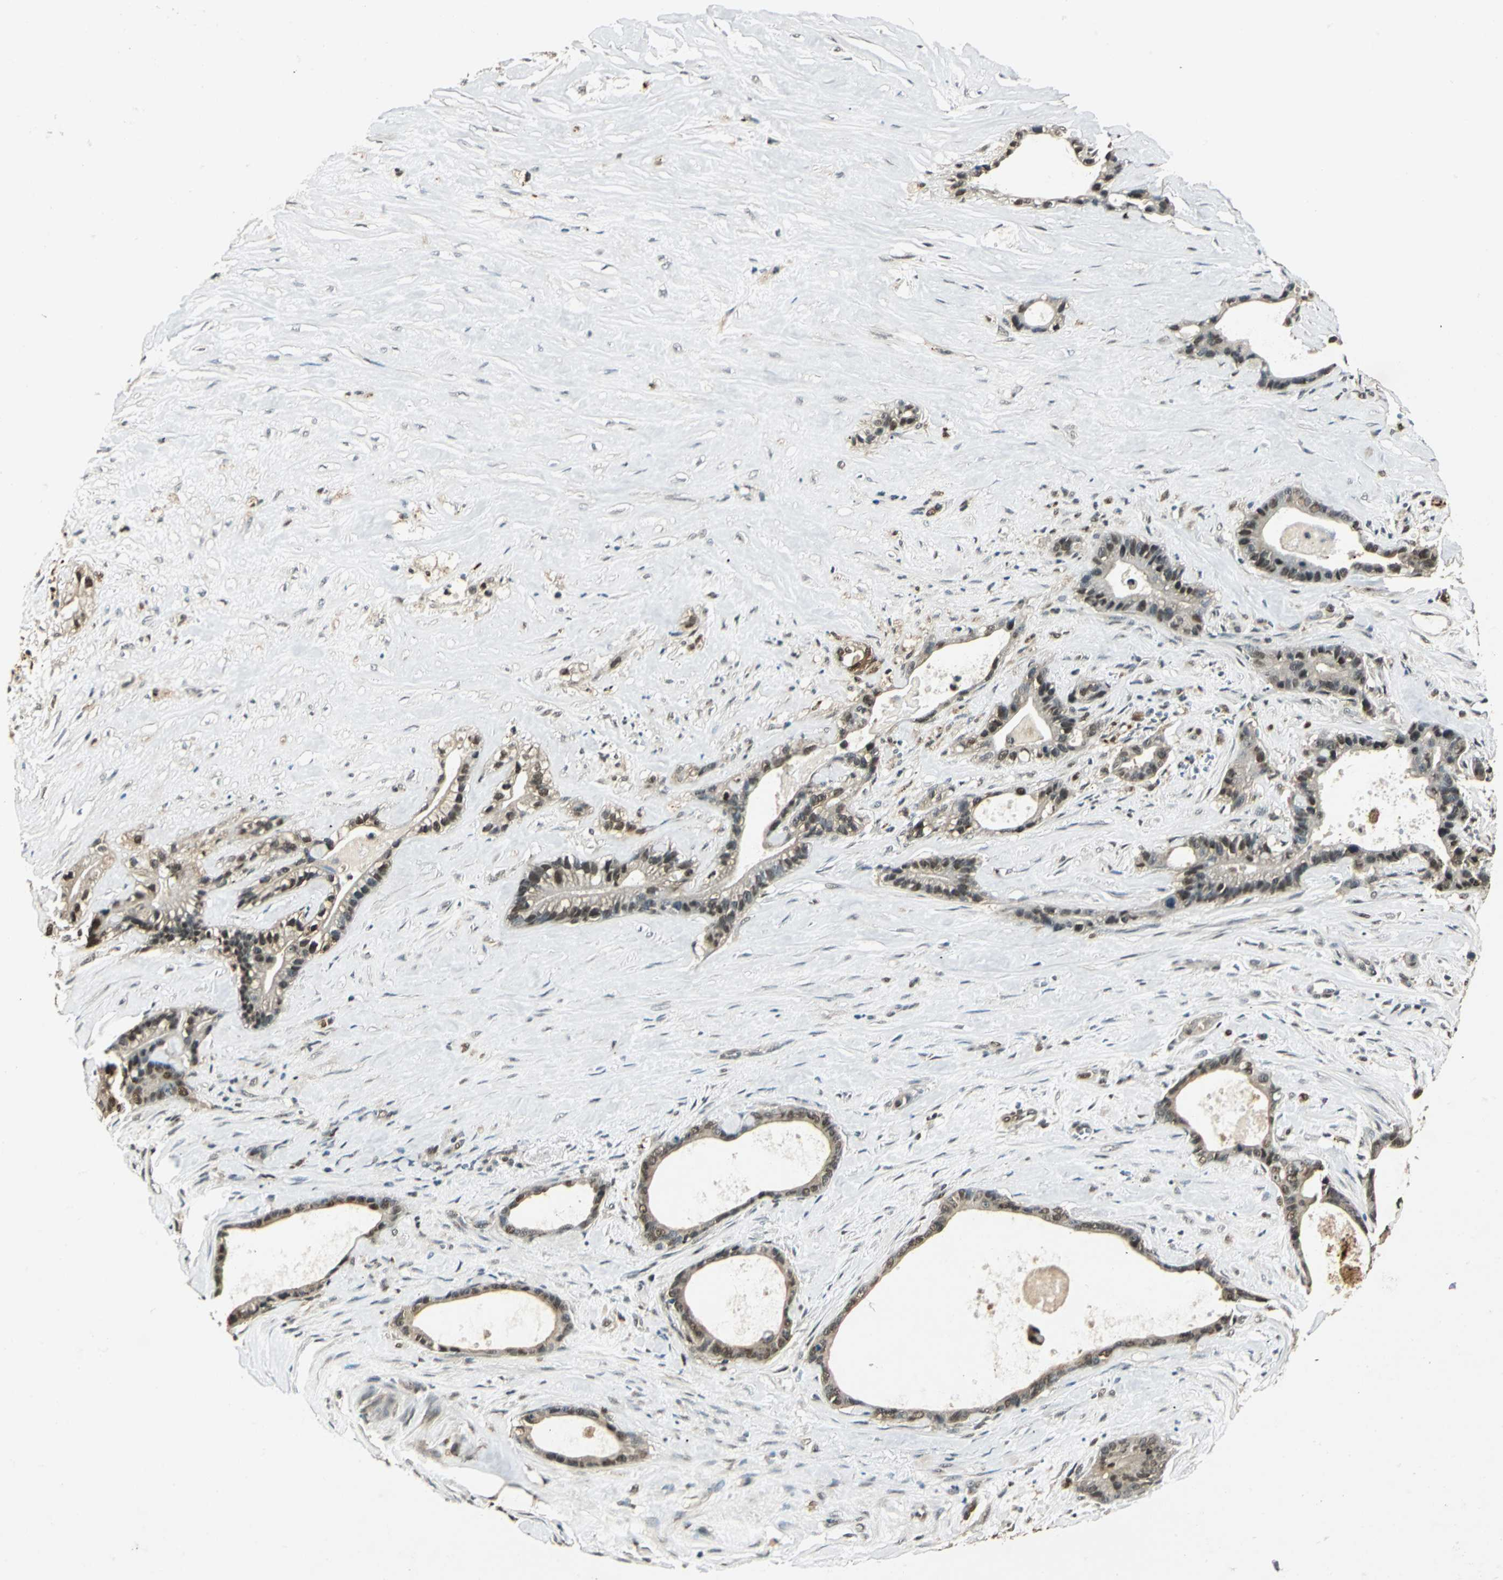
{"staining": {"intensity": "weak", "quantity": ">75%", "location": "cytoplasmic/membranous,nuclear"}, "tissue": "liver cancer", "cell_type": "Tumor cells", "image_type": "cancer", "snomed": [{"axis": "morphology", "description": "Cholangiocarcinoma"}, {"axis": "topography", "description": "Liver"}], "caption": "IHC histopathology image of human liver cancer (cholangiocarcinoma) stained for a protein (brown), which shows low levels of weak cytoplasmic/membranous and nuclear positivity in approximately >75% of tumor cells.", "gene": "PPP1R13L", "patient": {"sex": "female", "age": 55}}